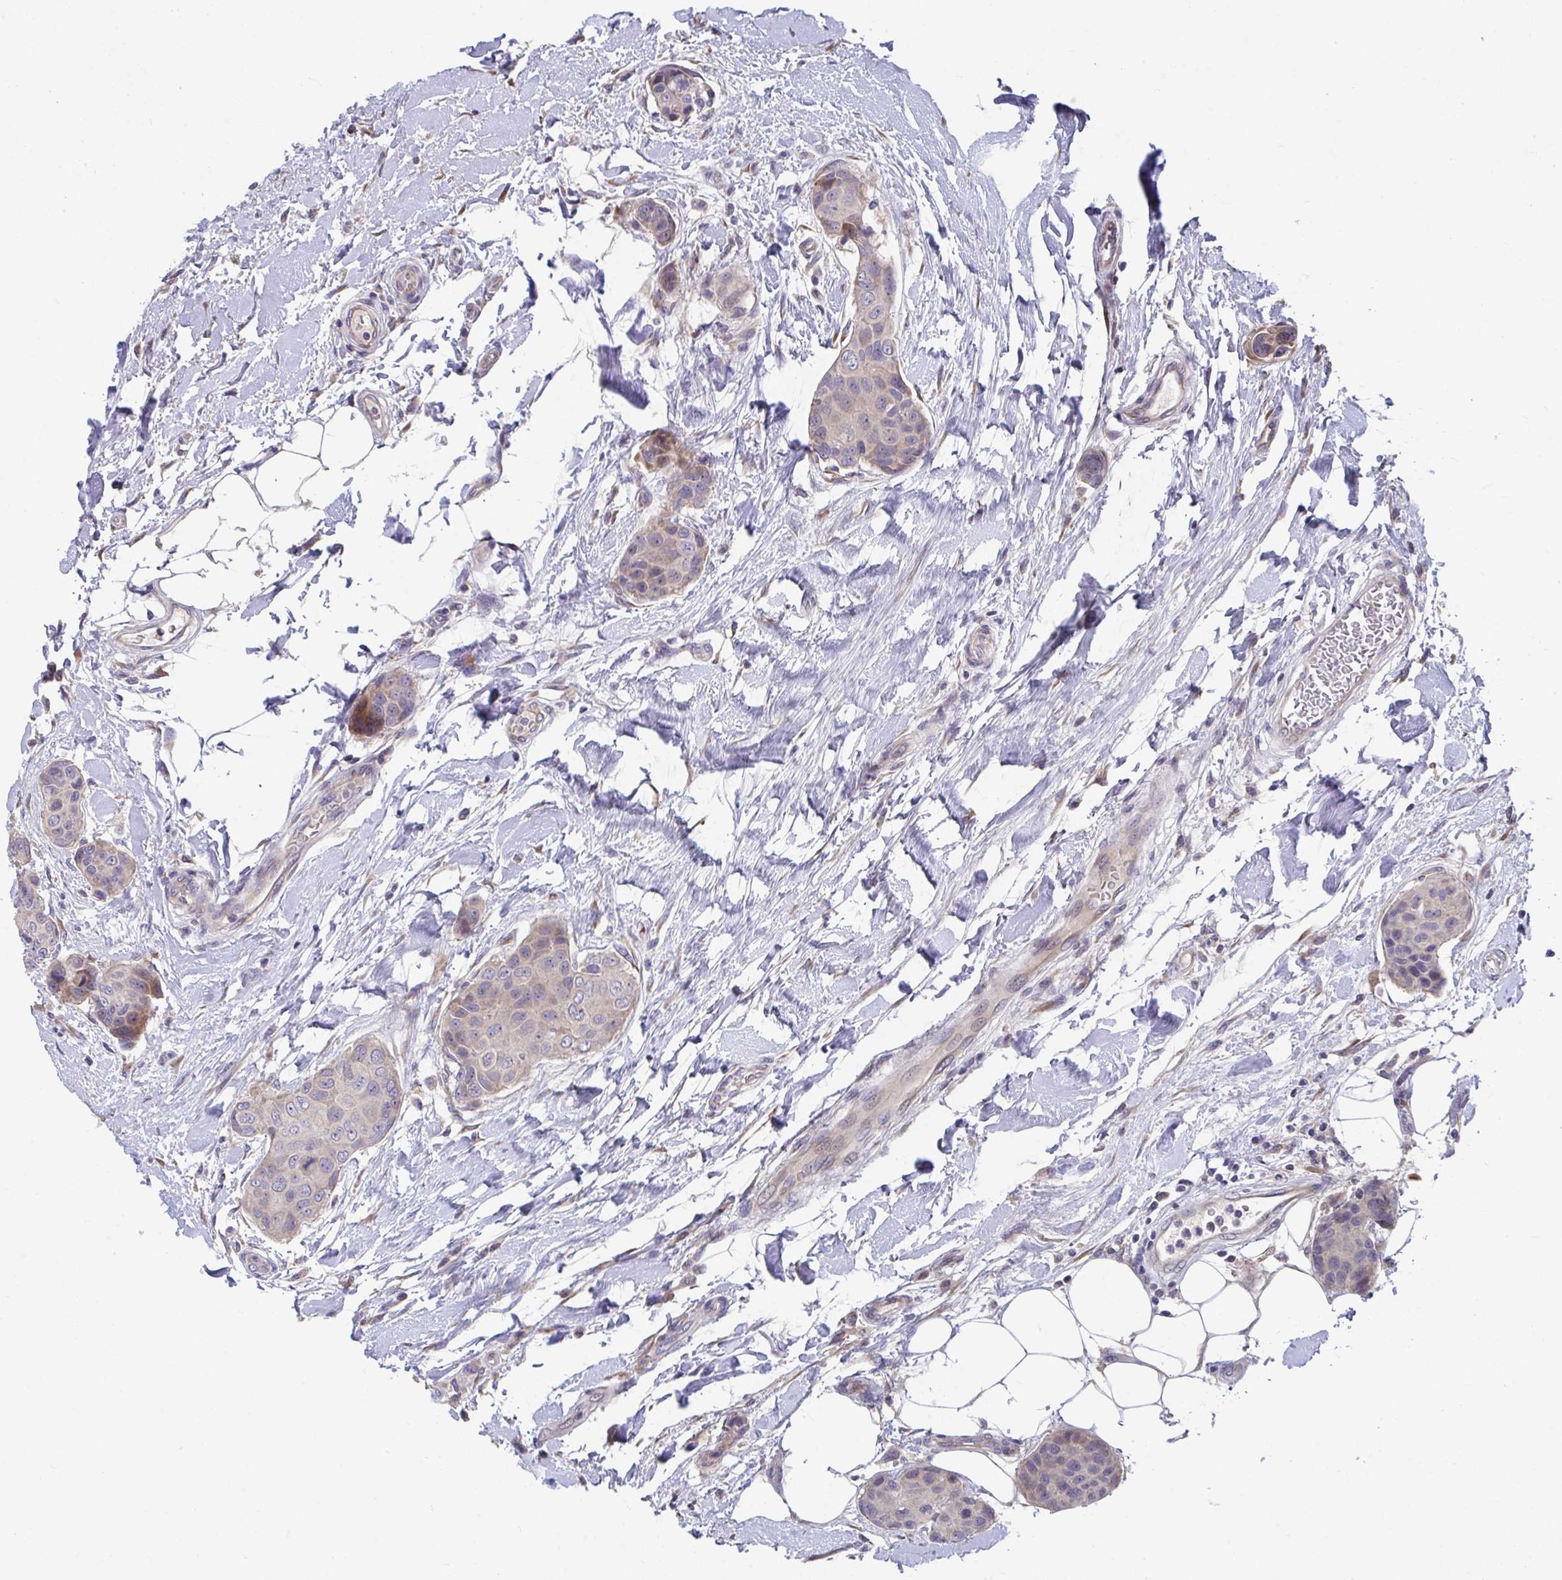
{"staining": {"intensity": "weak", "quantity": "25%-75%", "location": "cytoplasmic/membranous"}, "tissue": "breast cancer", "cell_type": "Tumor cells", "image_type": "cancer", "snomed": [{"axis": "morphology", "description": "Duct carcinoma"}, {"axis": "topography", "description": "Breast"}, {"axis": "topography", "description": "Lymph node"}], "caption": "Breast cancer (infiltrating ductal carcinoma) stained with DAB immunohistochemistry shows low levels of weak cytoplasmic/membranous positivity in approximately 25%-75% of tumor cells.", "gene": "SUSD4", "patient": {"sex": "female", "age": 80}}